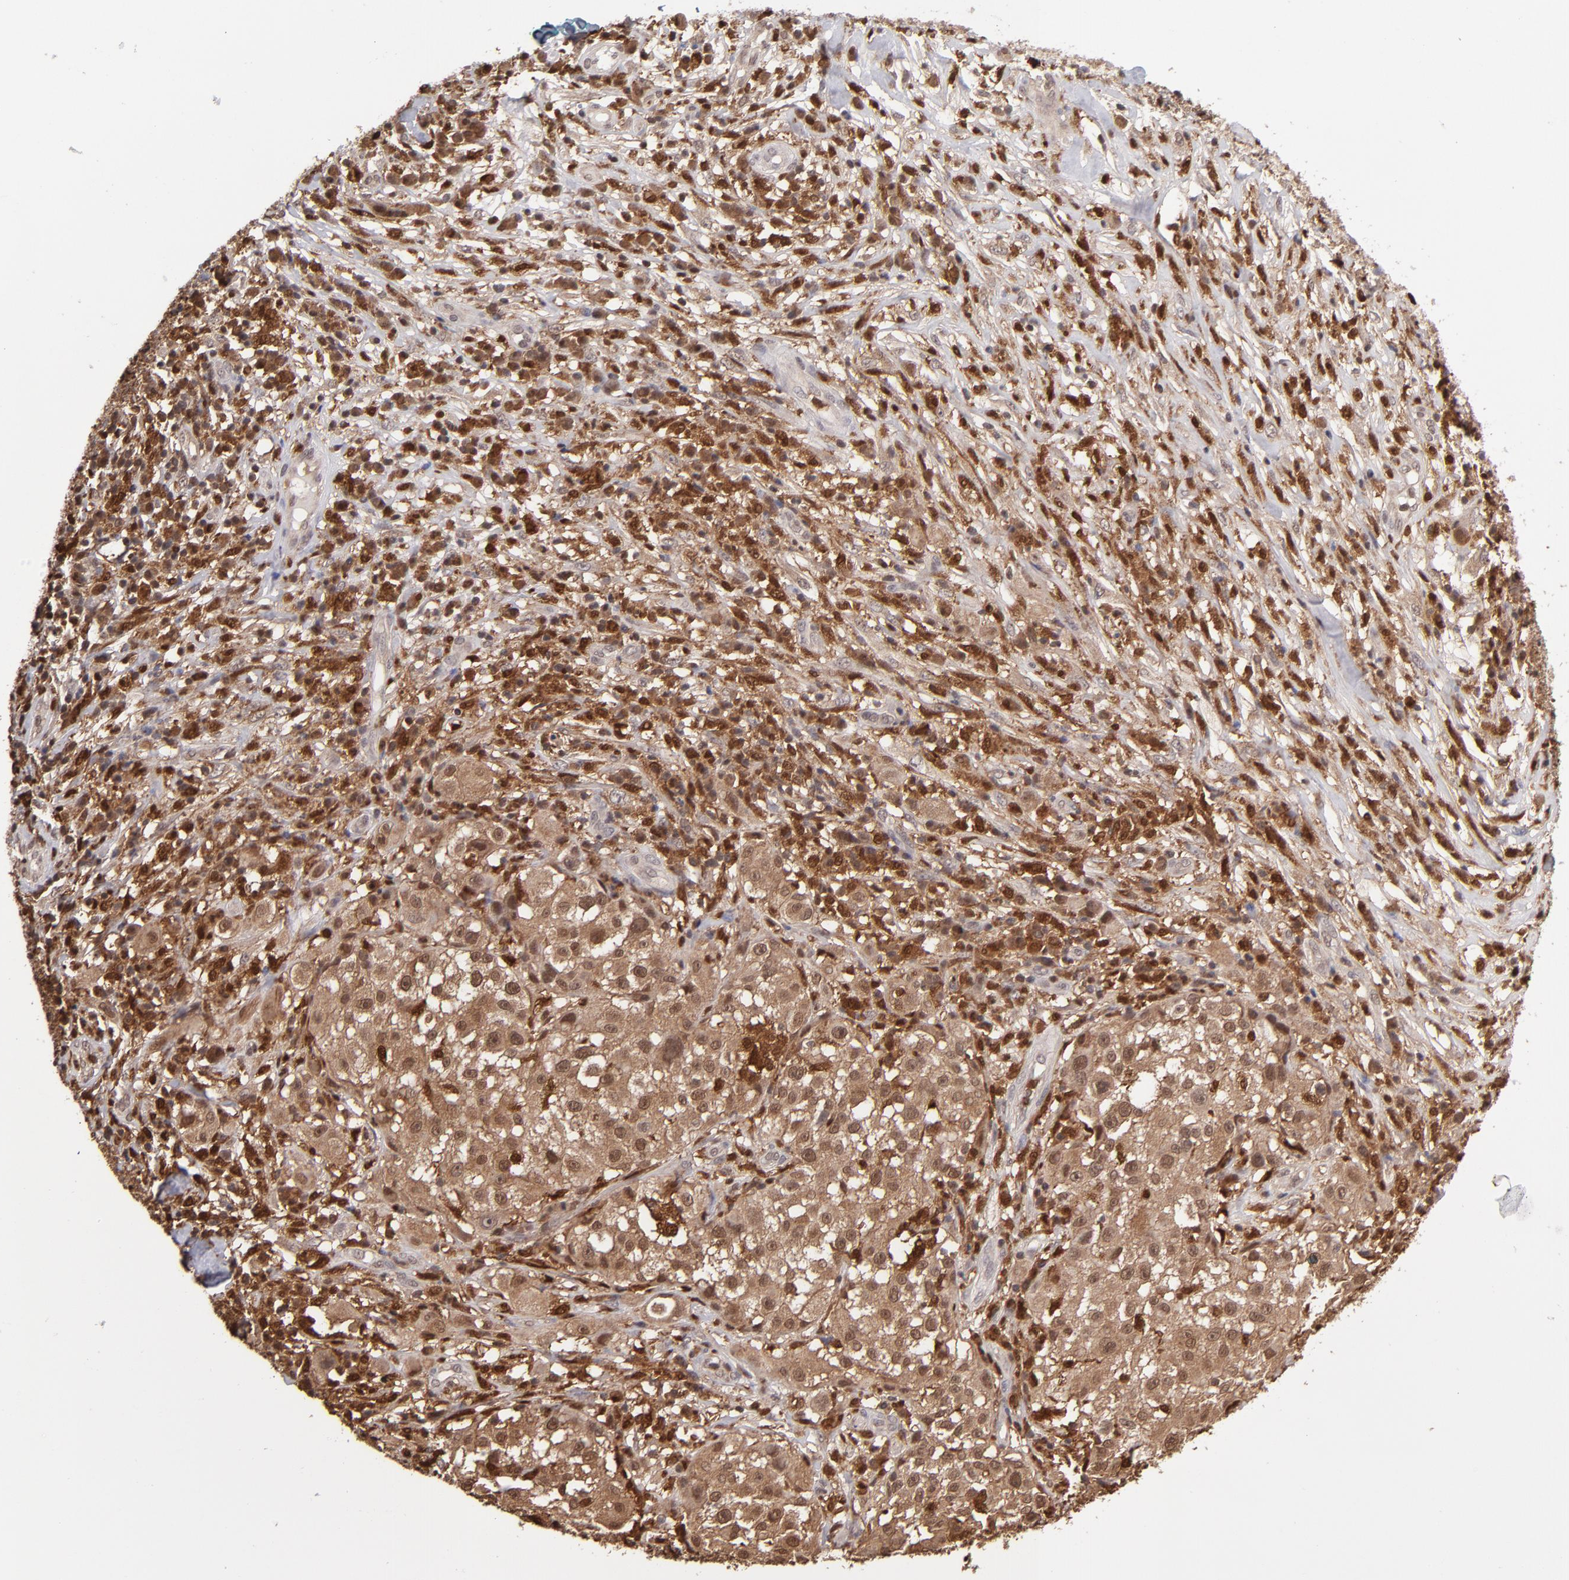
{"staining": {"intensity": "moderate", "quantity": ">75%", "location": "cytoplasmic/membranous,nuclear"}, "tissue": "melanoma", "cell_type": "Tumor cells", "image_type": "cancer", "snomed": [{"axis": "morphology", "description": "Necrosis, NOS"}, {"axis": "morphology", "description": "Malignant melanoma, NOS"}, {"axis": "topography", "description": "Skin"}], "caption": "Immunohistochemistry (IHC) staining of malignant melanoma, which shows medium levels of moderate cytoplasmic/membranous and nuclear positivity in about >75% of tumor cells indicating moderate cytoplasmic/membranous and nuclear protein staining. The staining was performed using DAB (brown) for protein detection and nuclei were counterstained in hematoxylin (blue).", "gene": "GRB2", "patient": {"sex": "female", "age": 87}}